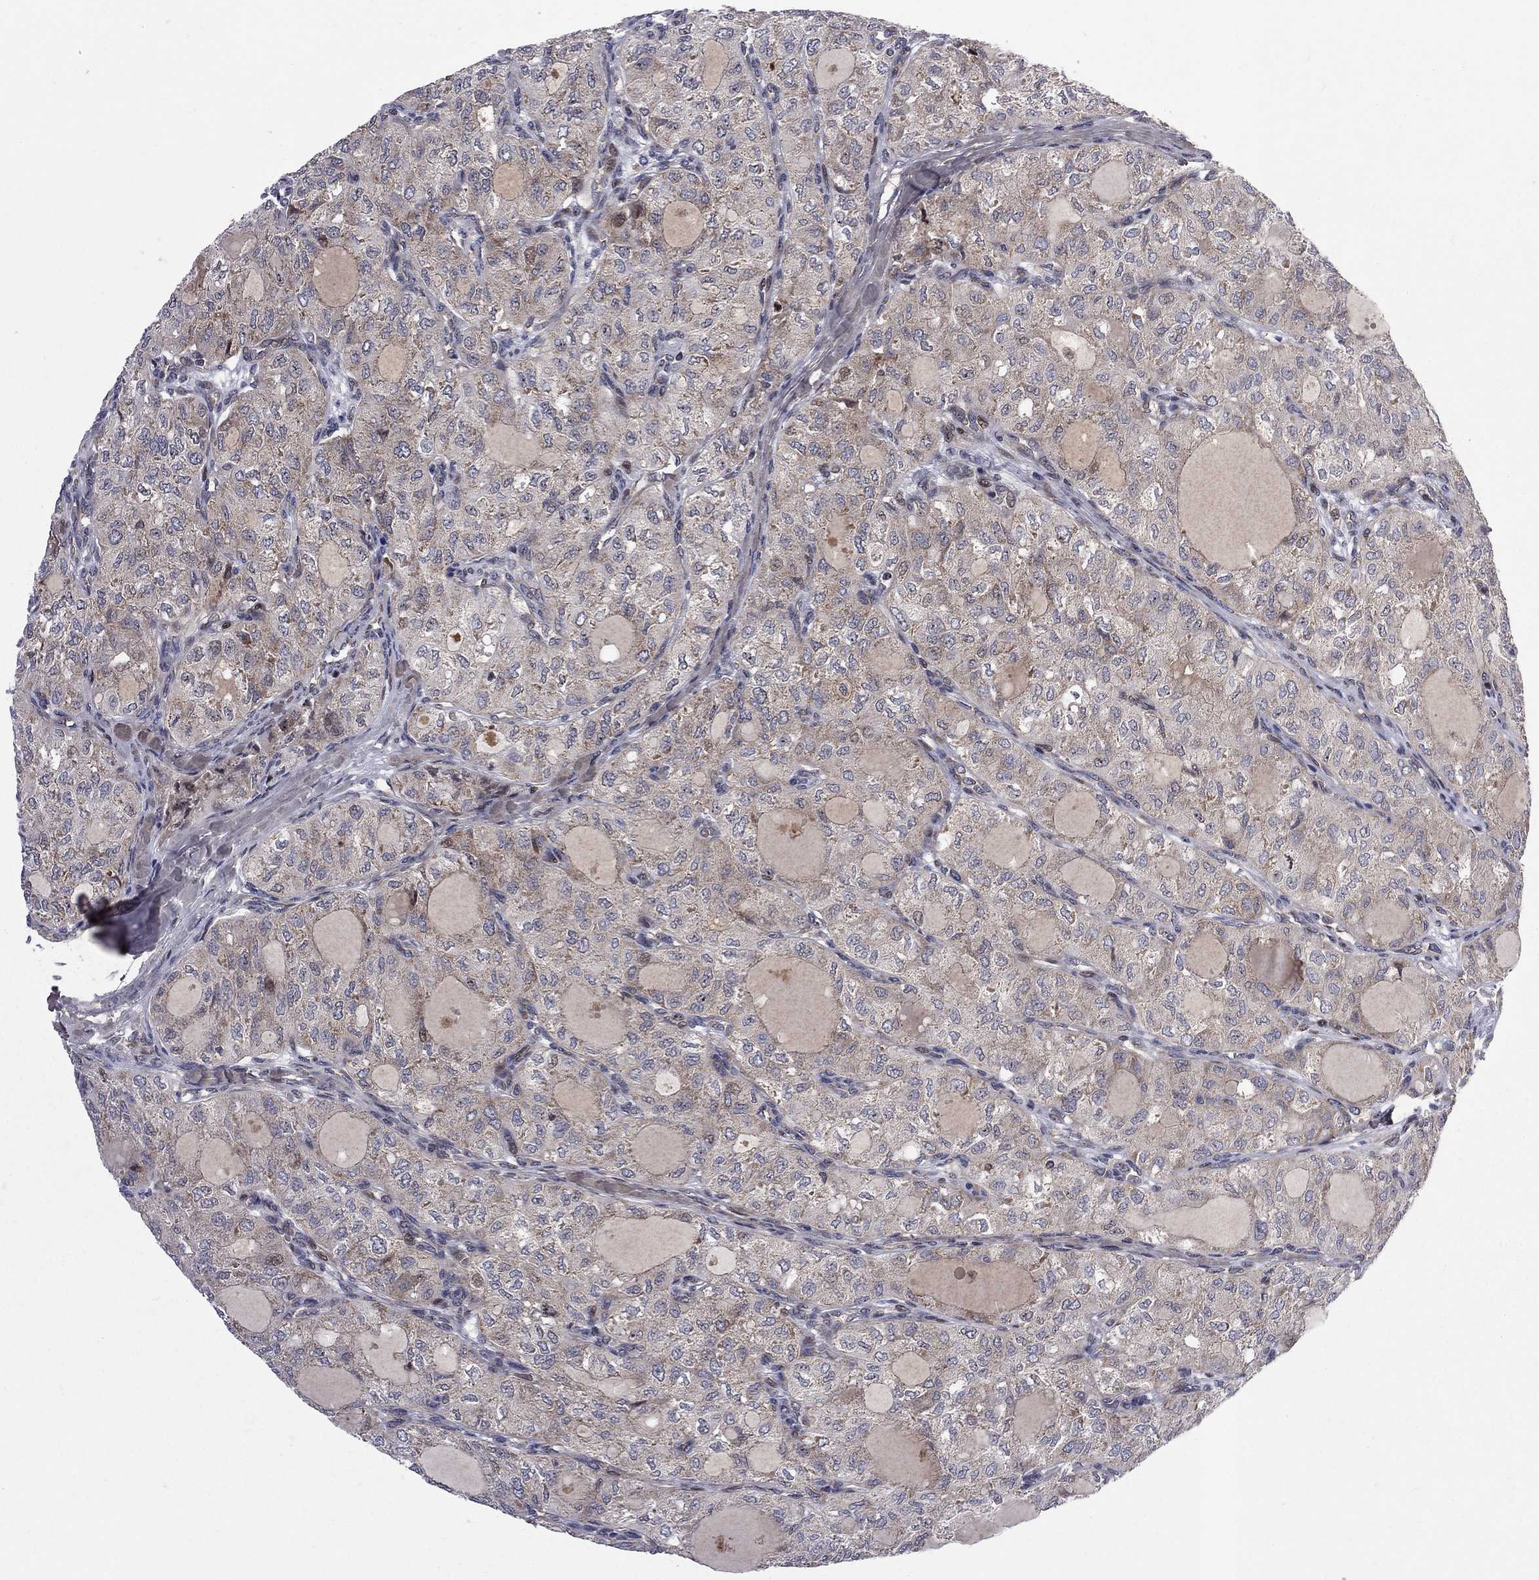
{"staining": {"intensity": "weak", "quantity": "<25%", "location": "cytoplasmic/membranous,nuclear"}, "tissue": "thyroid cancer", "cell_type": "Tumor cells", "image_type": "cancer", "snomed": [{"axis": "morphology", "description": "Follicular adenoma carcinoma, NOS"}, {"axis": "topography", "description": "Thyroid gland"}], "caption": "Immunohistochemistry of human thyroid cancer demonstrates no staining in tumor cells.", "gene": "CNOT11", "patient": {"sex": "male", "age": 75}}